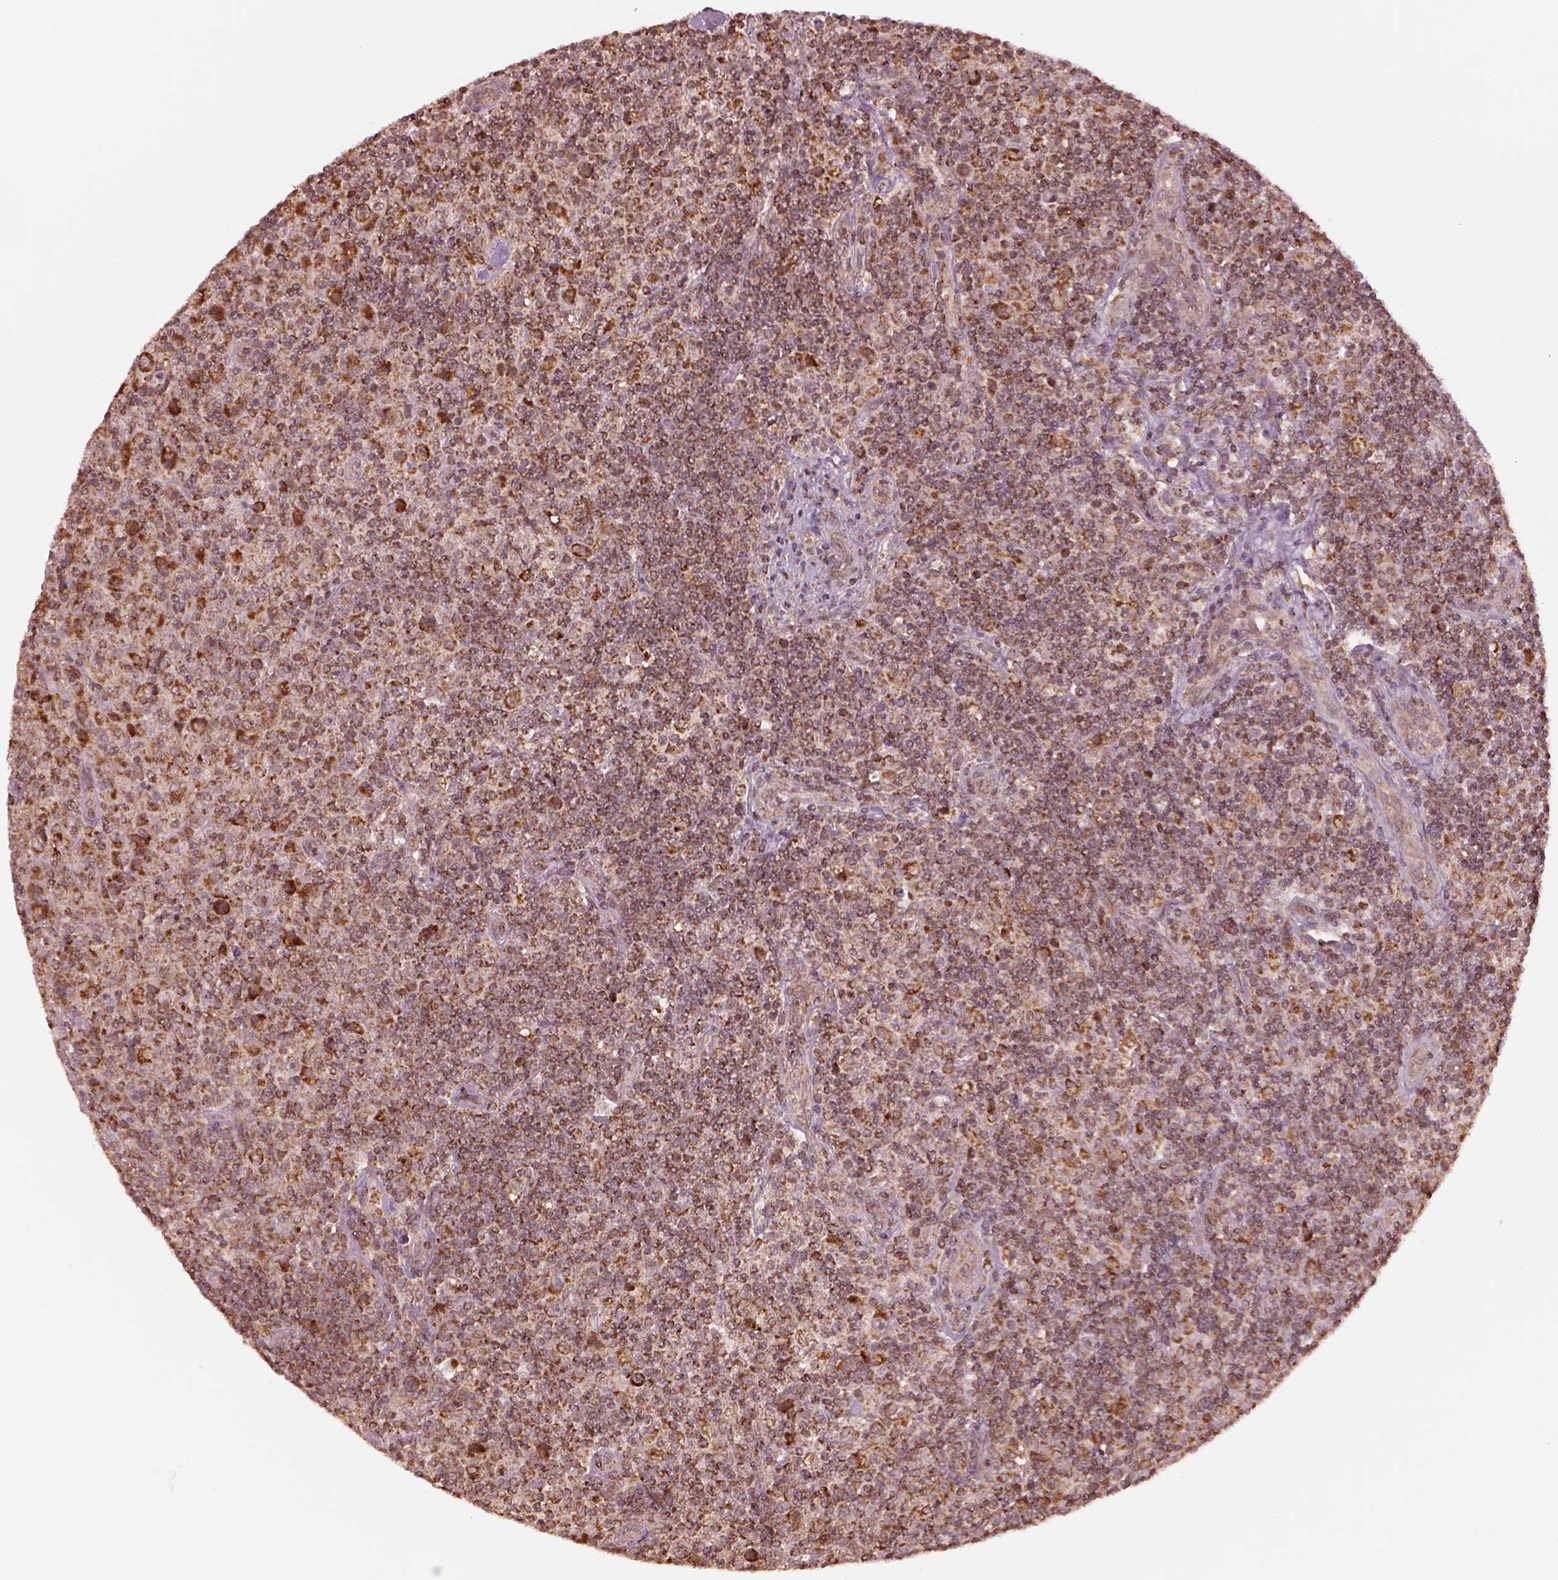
{"staining": {"intensity": "strong", "quantity": ">75%", "location": "cytoplasmic/membranous"}, "tissue": "lymphoma", "cell_type": "Tumor cells", "image_type": "cancer", "snomed": [{"axis": "morphology", "description": "Hodgkin's disease, NOS"}, {"axis": "topography", "description": "Lymph node"}], "caption": "Hodgkin's disease stained for a protein (brown) displays strong cytoplasmic/membranous positive expression in approximately >75% of tumor cells.", "gene": "SEL1L3", "patient": {"sex": "male", "age": 70}}